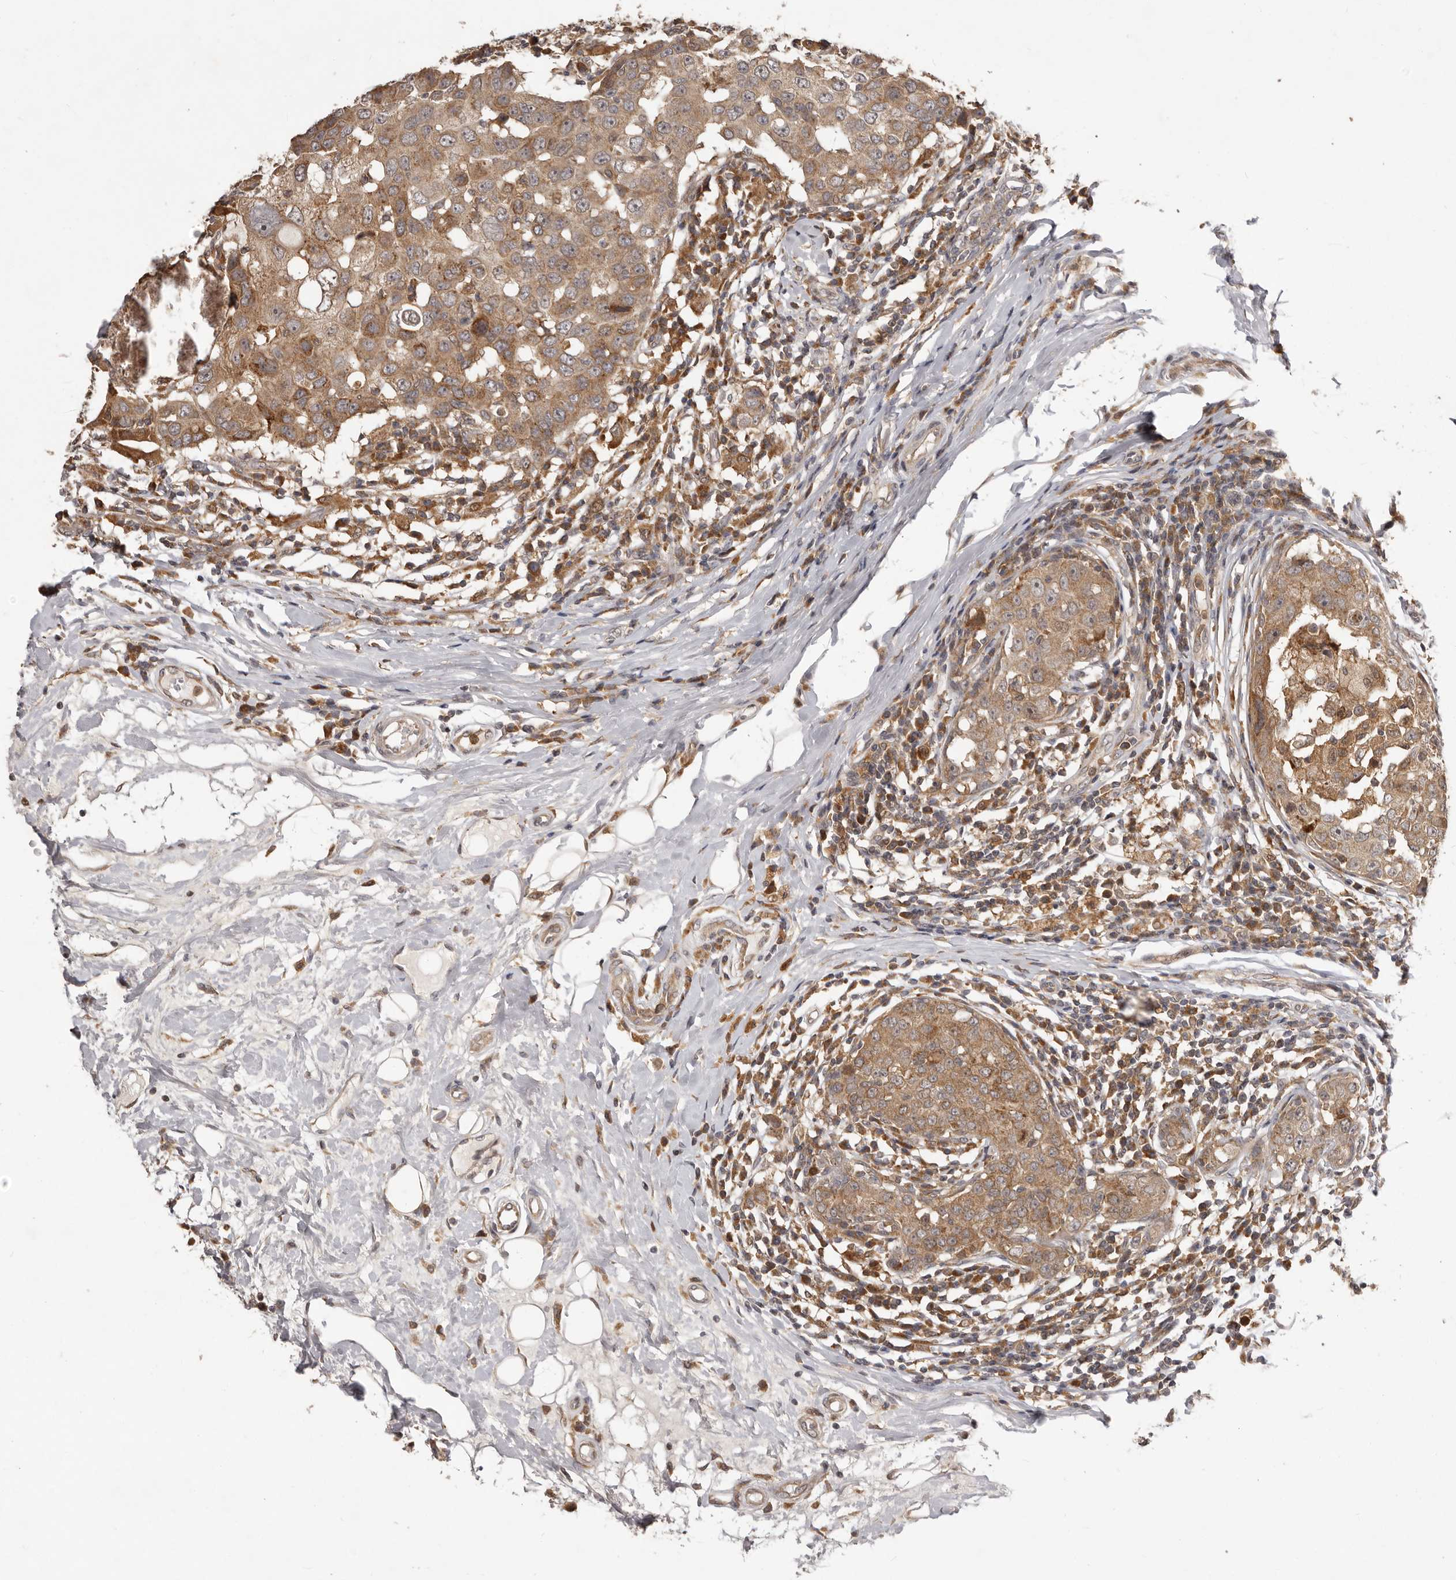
{"staining": {"intensity": "moderate", "quantity": ">75%", "location": "cytoplasmic/membranous"}, "tissue": "breast cancer", "cell_type": "Tumor cells", "image_type": "cancer", "snomed": [{"axis": "morphology", "description": "Duct carcinoma"}, {"axis": "topography", "description": "Breast"}], "caption": "A histopathology image showing moderate cytoplasmic/membranous expression in about >75% of tumor cells in breast cancer (intraductal carcinoma), as visualized by brown immunohistochemical staining.", "gene": "RNF187", "patient": {"sex": "female", "age": 27}}